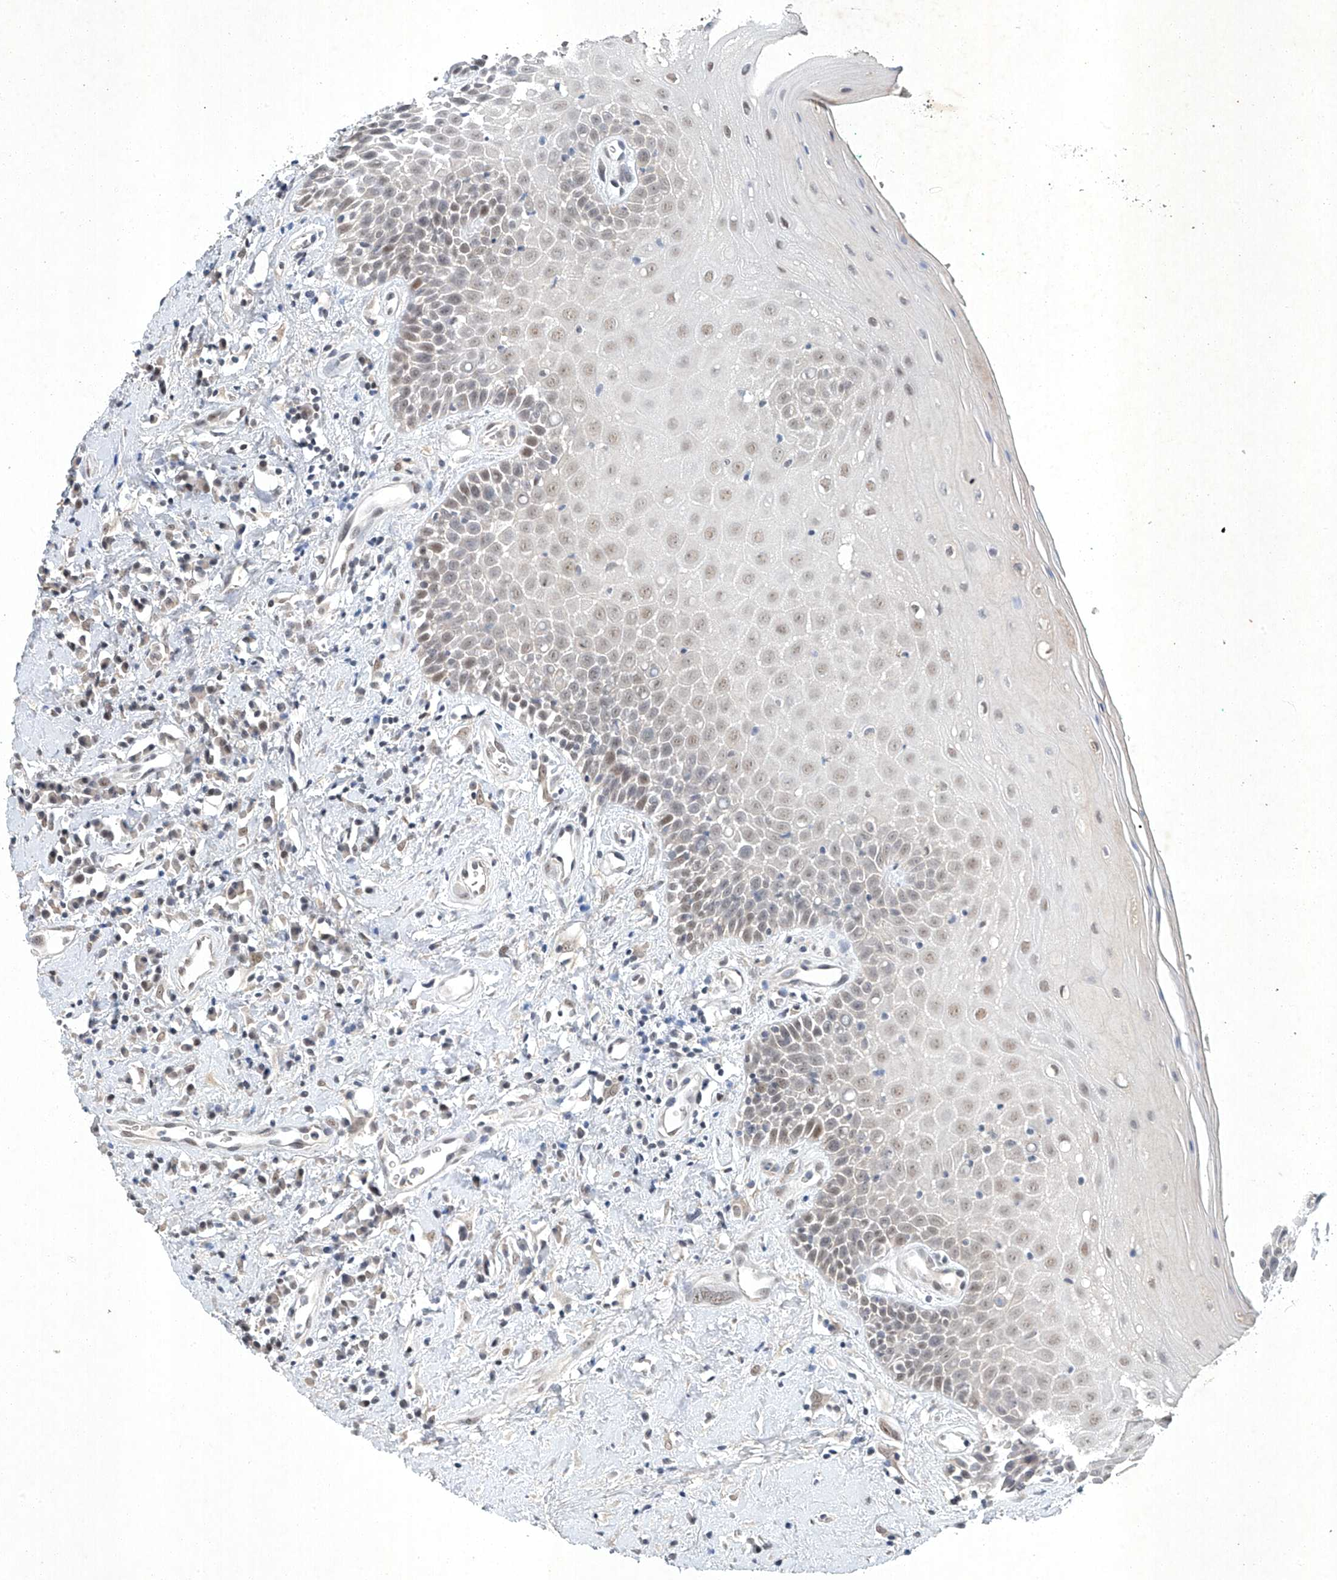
{"staining": {"intensity": "moderate", "quantity": "25%-75%", "location": "cytoplasmic/membranous,nuclear"}, "tissue": "oral mucosa", "cell_type": "Squamous epithelial cells", "image_type": "normal", "snomed": [{"axis": "morphology", "description": "Normal tissue, NOS"}, {"axis": "morphology", "description": "Squamous cell carcinoma, NOS"}, {"axis": "topography", "description": "Oral tissue"}, {"axis": "topography", "description": "Head-Neck"}], "caption": "Moderate cytoplasmic/membranous,nuclear expression for a protein is present in about 25%-75% of squamous epithelial cells of benign oral mucosa using IHC.", "gene": "TAF8", "patient": {"sex": "female", "age": 70}}